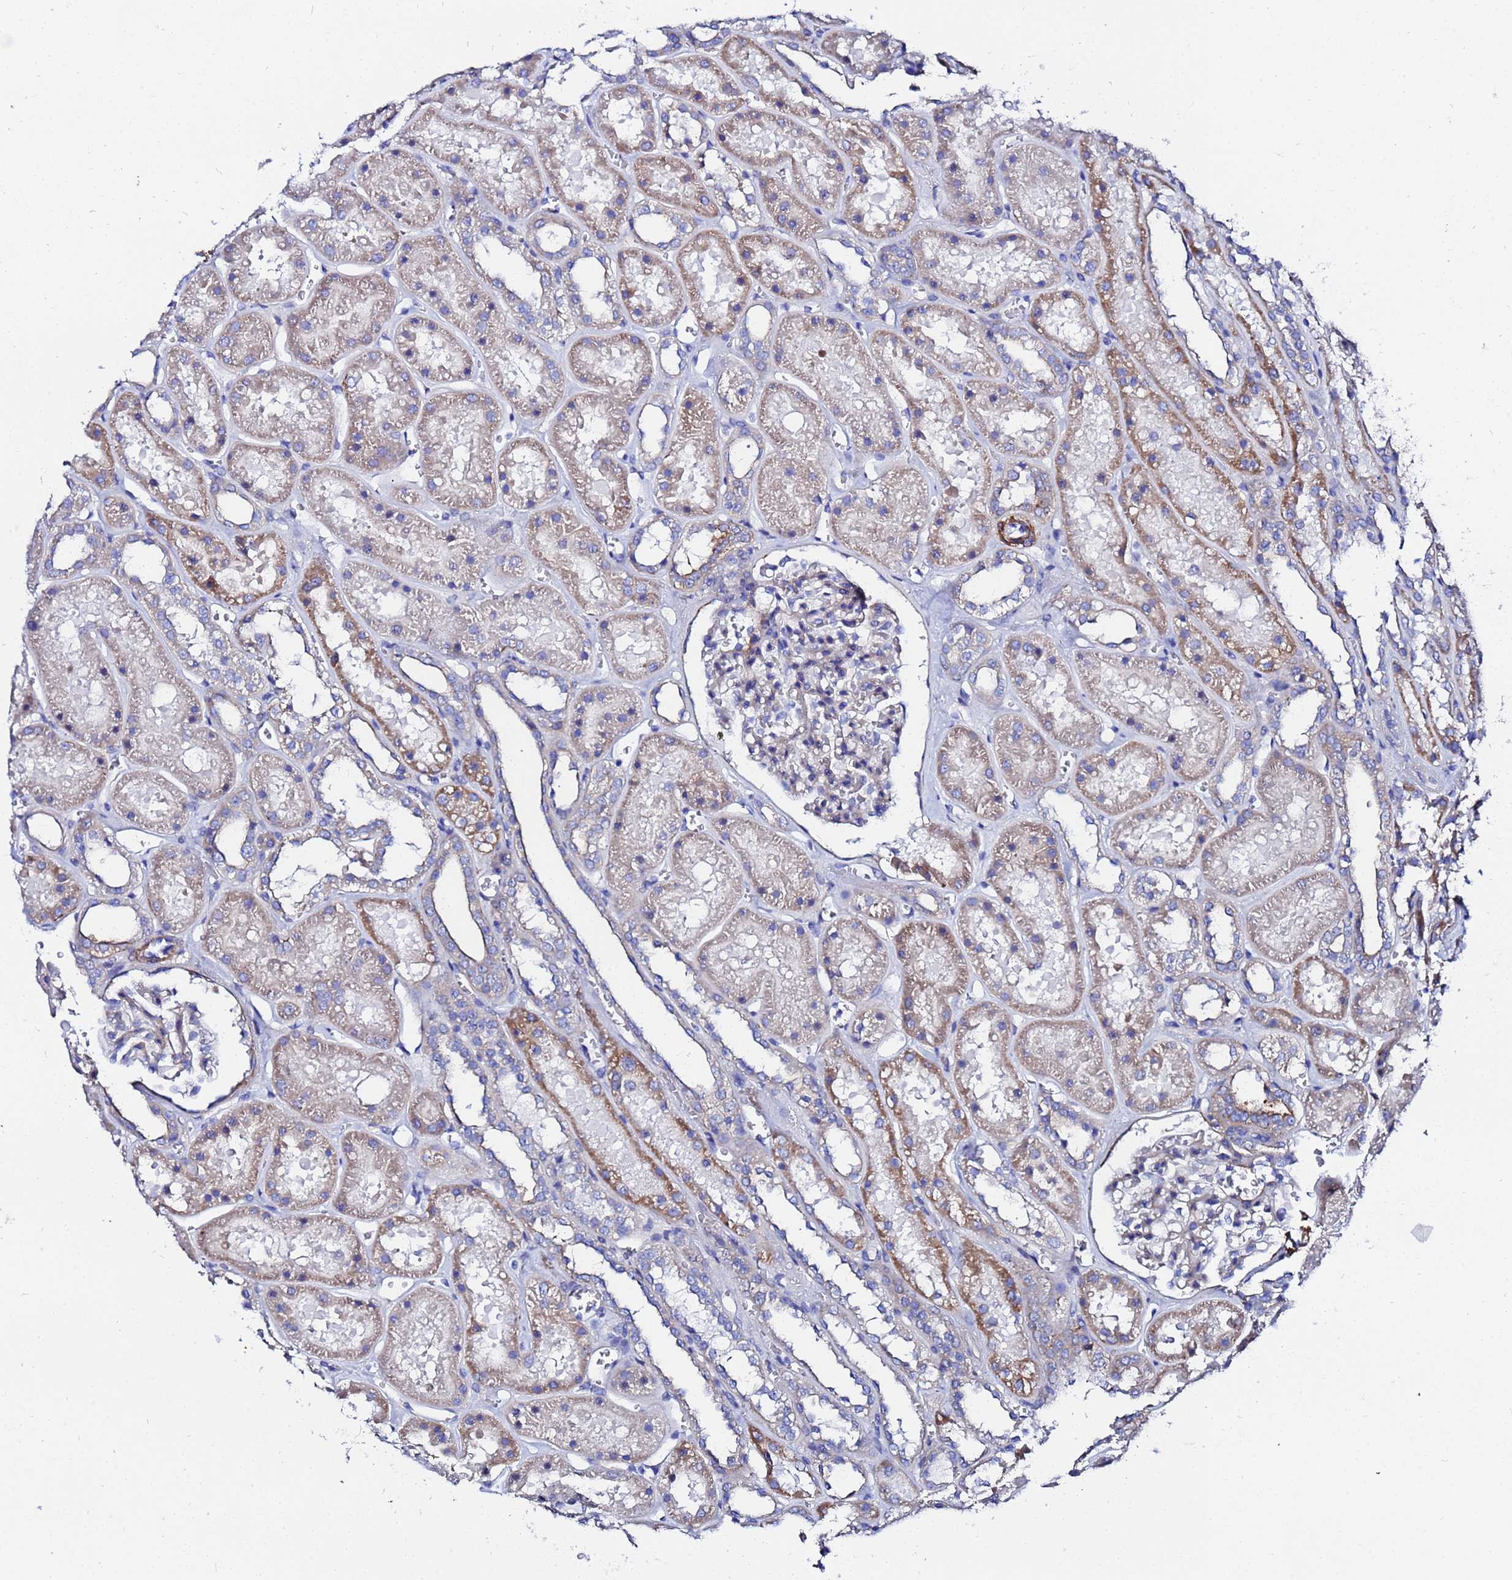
{"staining": {"intensity": "weak", "quantity": "<25%", "location": "cytoplasmic/membranous"}, "tissue": "kidney", "cell_type": "Cells in glomeruli", "image_type": "normal", "snomed": [{"axis": "morphology", "description": "Normal tissue, NOS"}, {"axis": "topography", "description": "Kidney"}], "caption": "Micrograph shows no significant protein positivity in cells in glomeruli of normal kidney.", "gene": "RAB39A", "patient": {"sex": "female", "age": 41}}